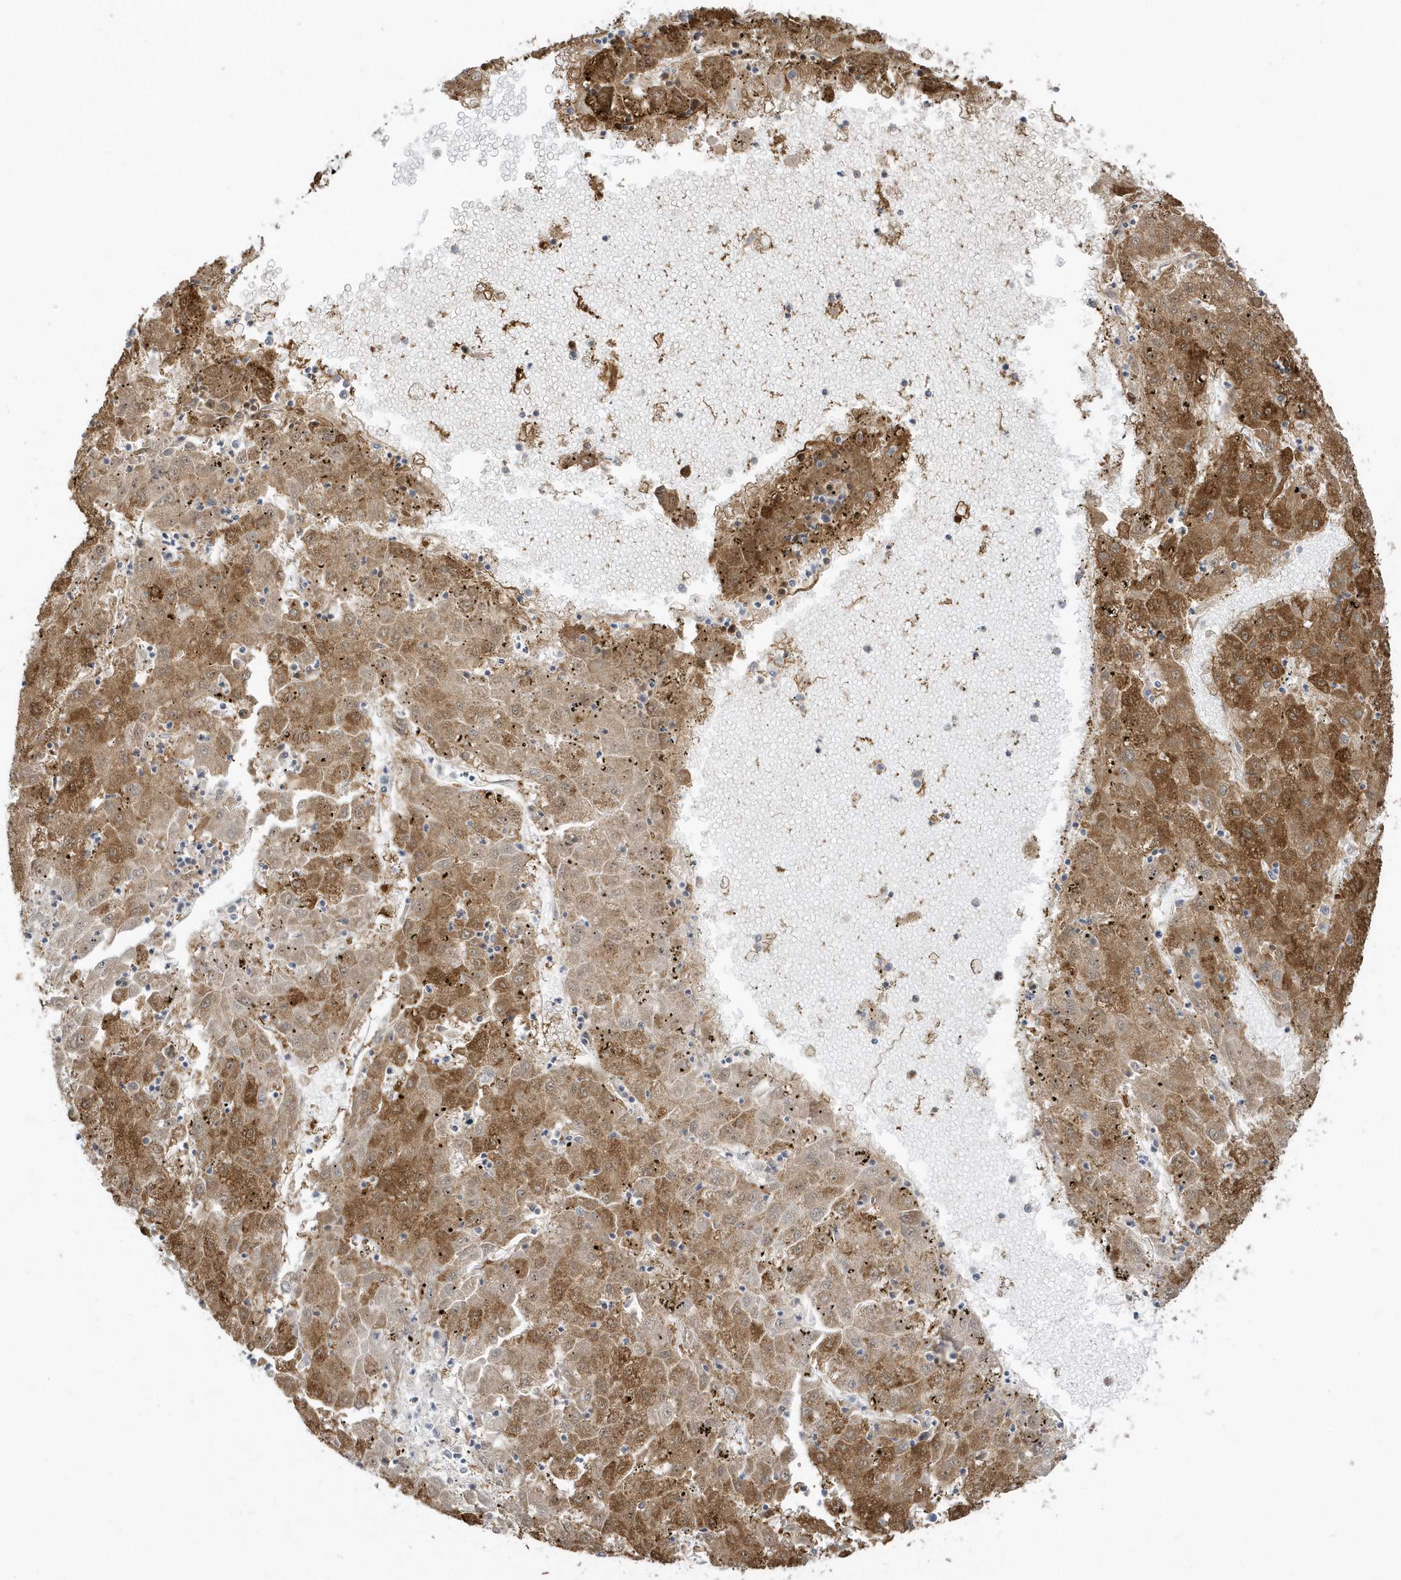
{"staining": {"intensity": "moderate", "quantity": ">75%", "location": "cytoplasmic/membranous"}, "tissue": "liver cancer", "cell_type": "Tumor cells", "image_type": "cancer", "snomed": [{"axis": "morphology", "description": "Carcinoma, Hepatocellular, NOS"}, {"axis": "topography", "description": "Liver"}], "caption": "The image reveals a brown stain indicating the presence of a protein in the cytoplasmic/membranous of tumor cells in liver cancer. (Brightfield microscopy of DAB IHC at high magnification).", "gene": "ACTR1A", "patient": {"sex": "male", "age": 72}}